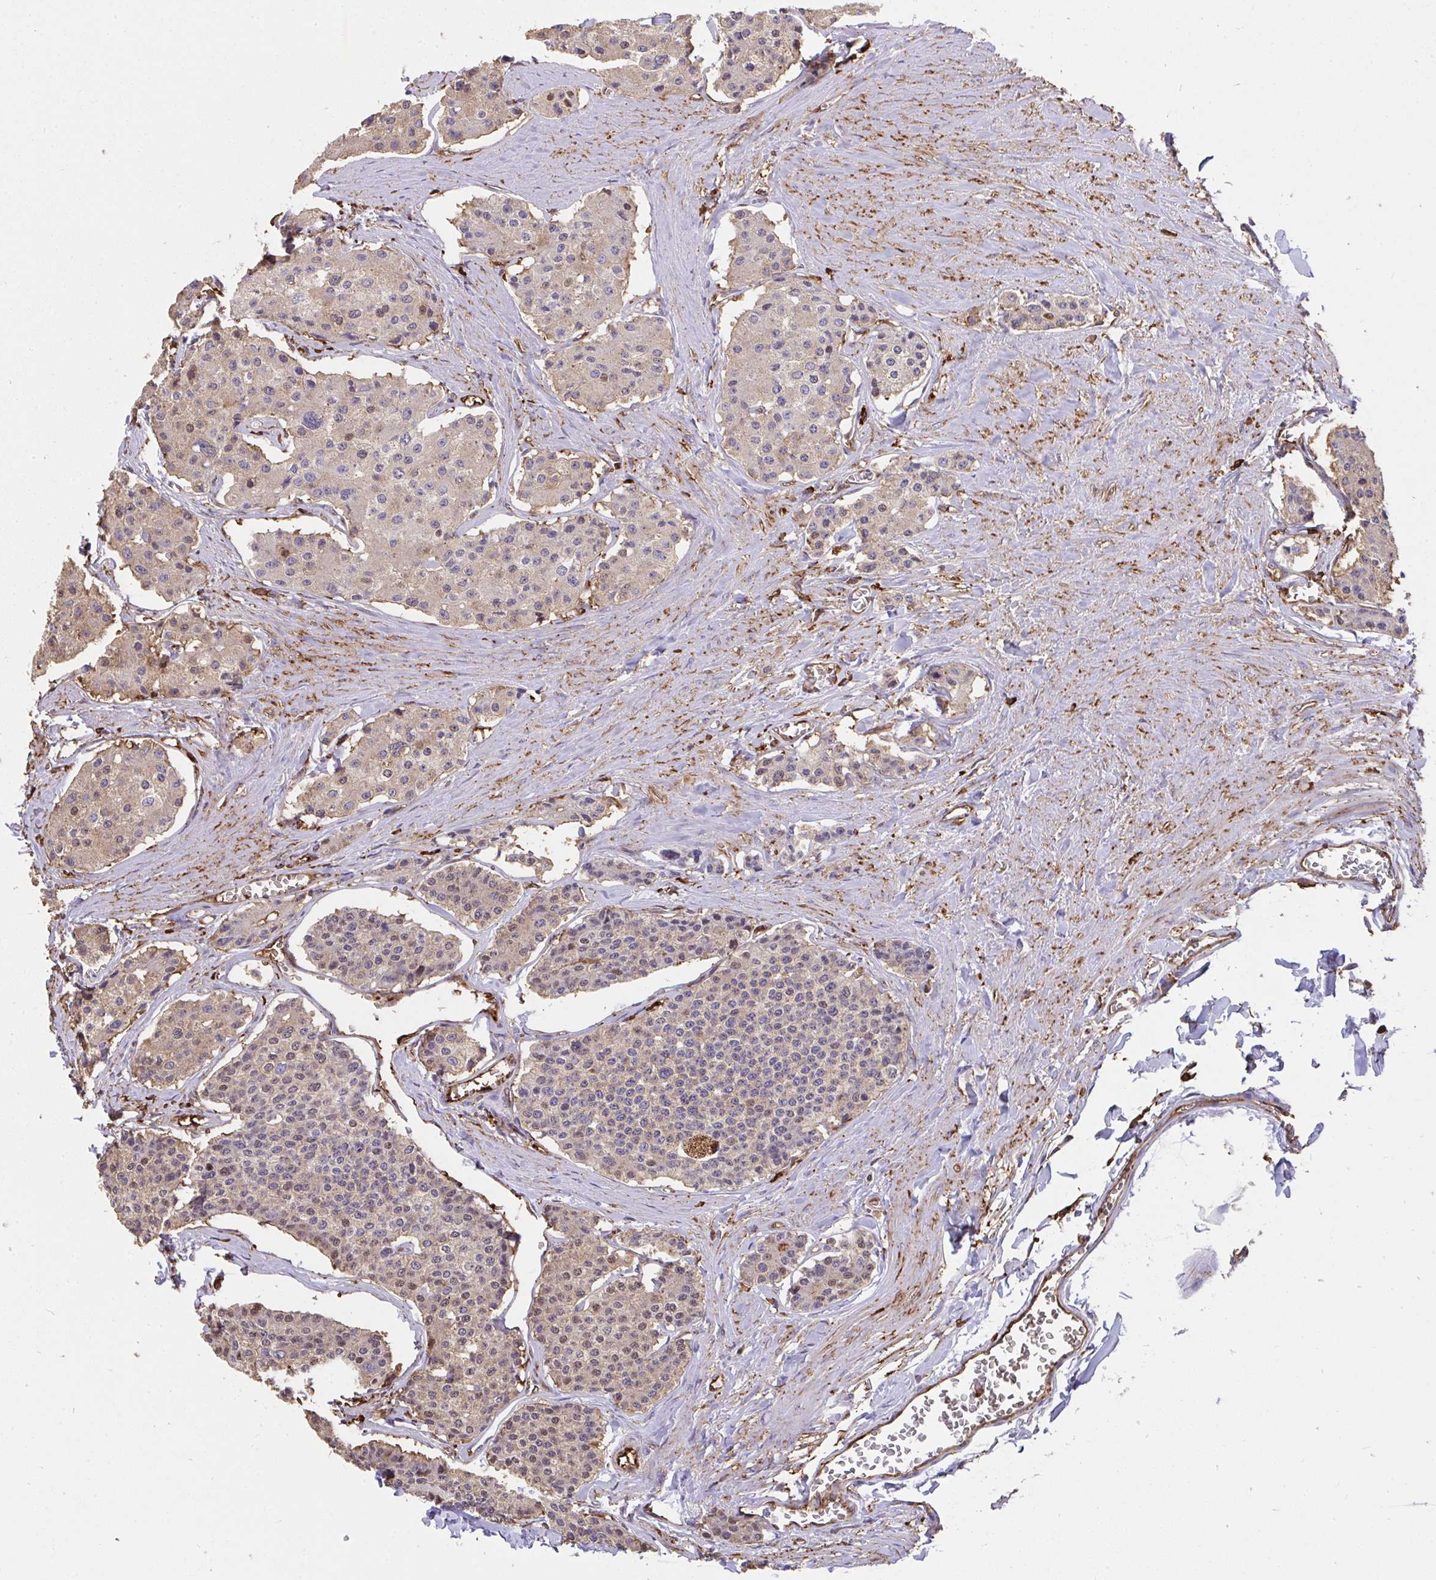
{"staining": {"intensity": "weak", "quantity": "<25%", "location": "cytoplasmic/membranous"}, "tissue": "carcinoid", "cell_type": "Tumor cells", "image_type": "cancer", "snomed": [{"axis": "morphology", "description": "Carcinoid, malignant, NOS"}, {"axis": "topography", "description": "Small intestine"}], "caption": "A high-resolution image shows immunohistochemistry staining of malignant carcinoid, which displays no significant staining in tumor cells.", "gene": "CFL1", "patient": {"sex": "female", "age": 65}}